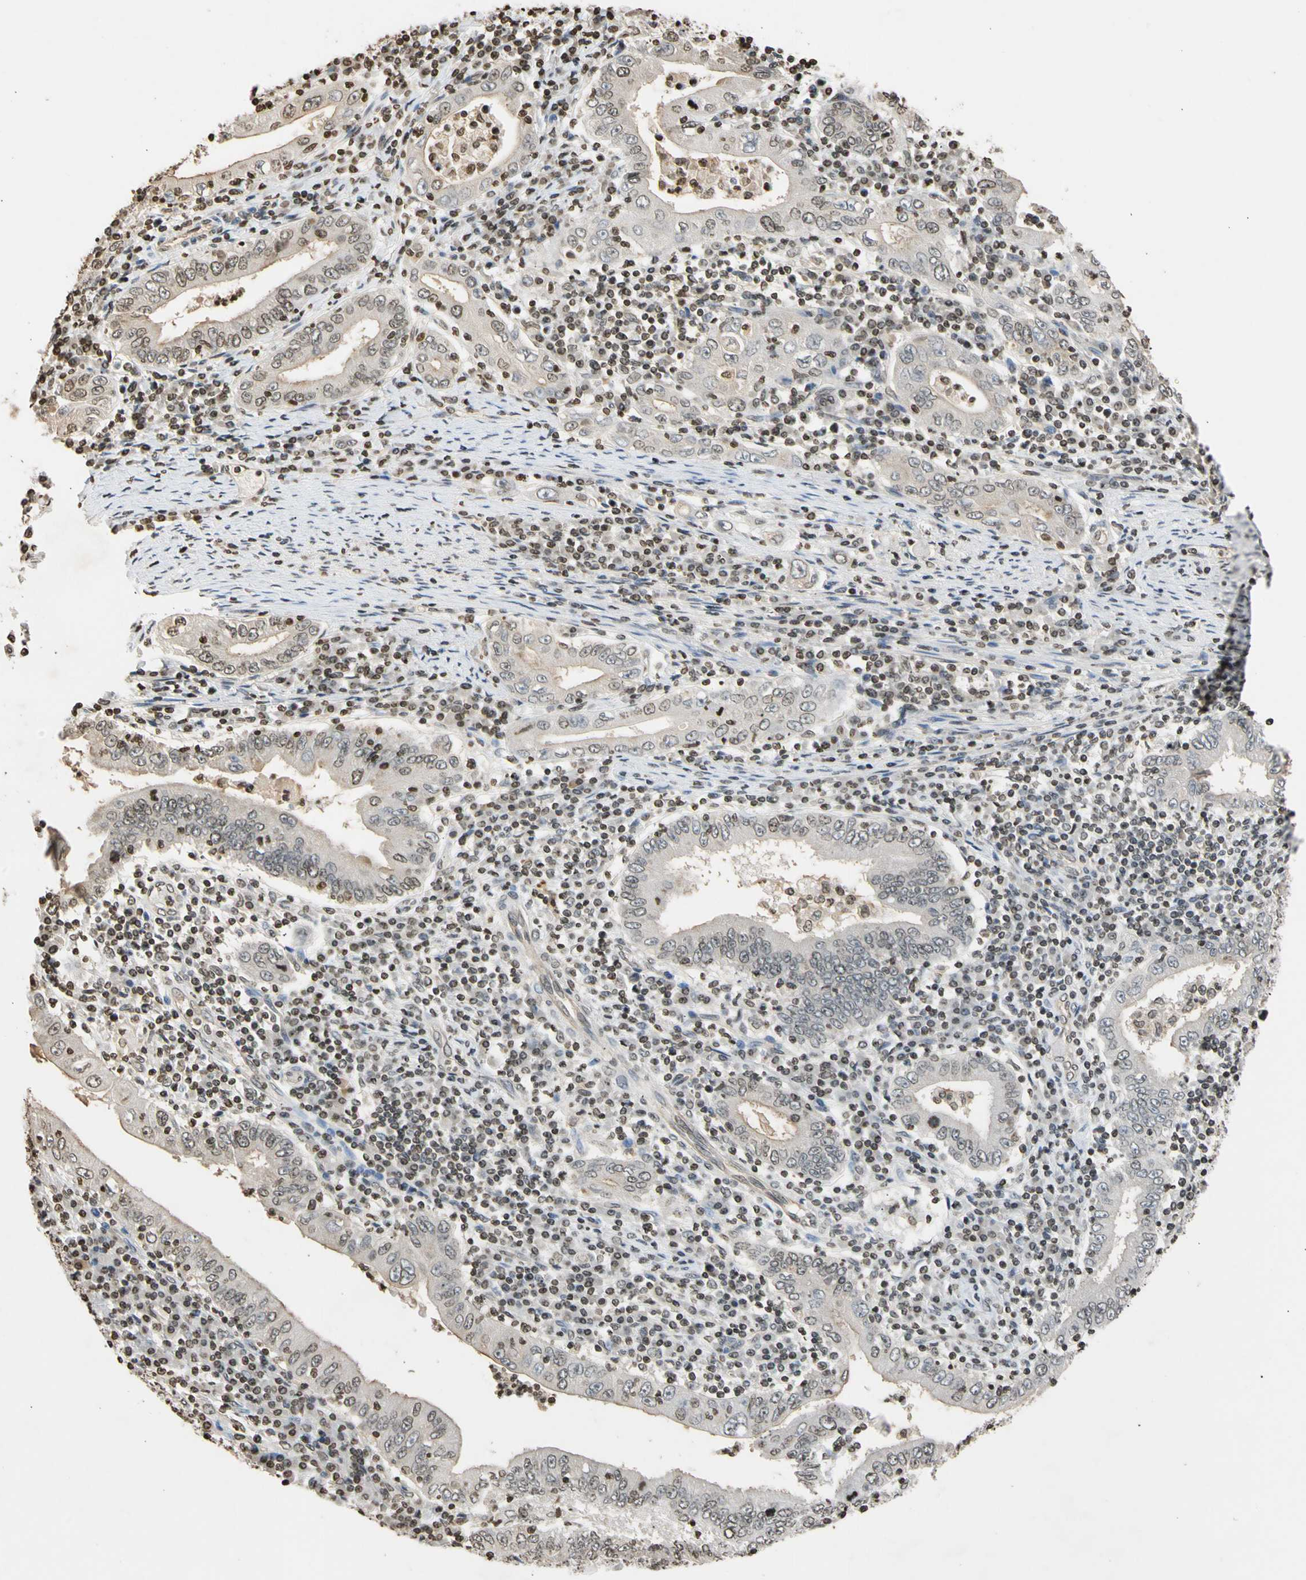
{"staining": {"intensity": "negative", "quantity": "none", "location": "none"}, "tissue": "stomach cancer", "cell_type": "Tumor cells", "image_type": "cancer", "snomed": [{"axis": "morphology", "description": "Normal tissue, NOS"}, {"axis": "morphology", "description": "Adenocarcinoma, NOS"}, {"axis": "topography", "description": "Esophagus"}, {"axis": "topography", "description": "Stomach, upper"}, {"axis": "topography", "description": "Peripheral nerve tissue"}], "caption": "There is no significant staining in tumor cells of stomach adenocarcinoma. The staining was performed using DAB (3,3'-diaminobenzidine) to visualize the protein expression in brown, while the nuclei were stained in blue with hematoxylin (Magnification: 20x).", "gene": "GPX4", "patient": {"sex": "male", "age": 62}}